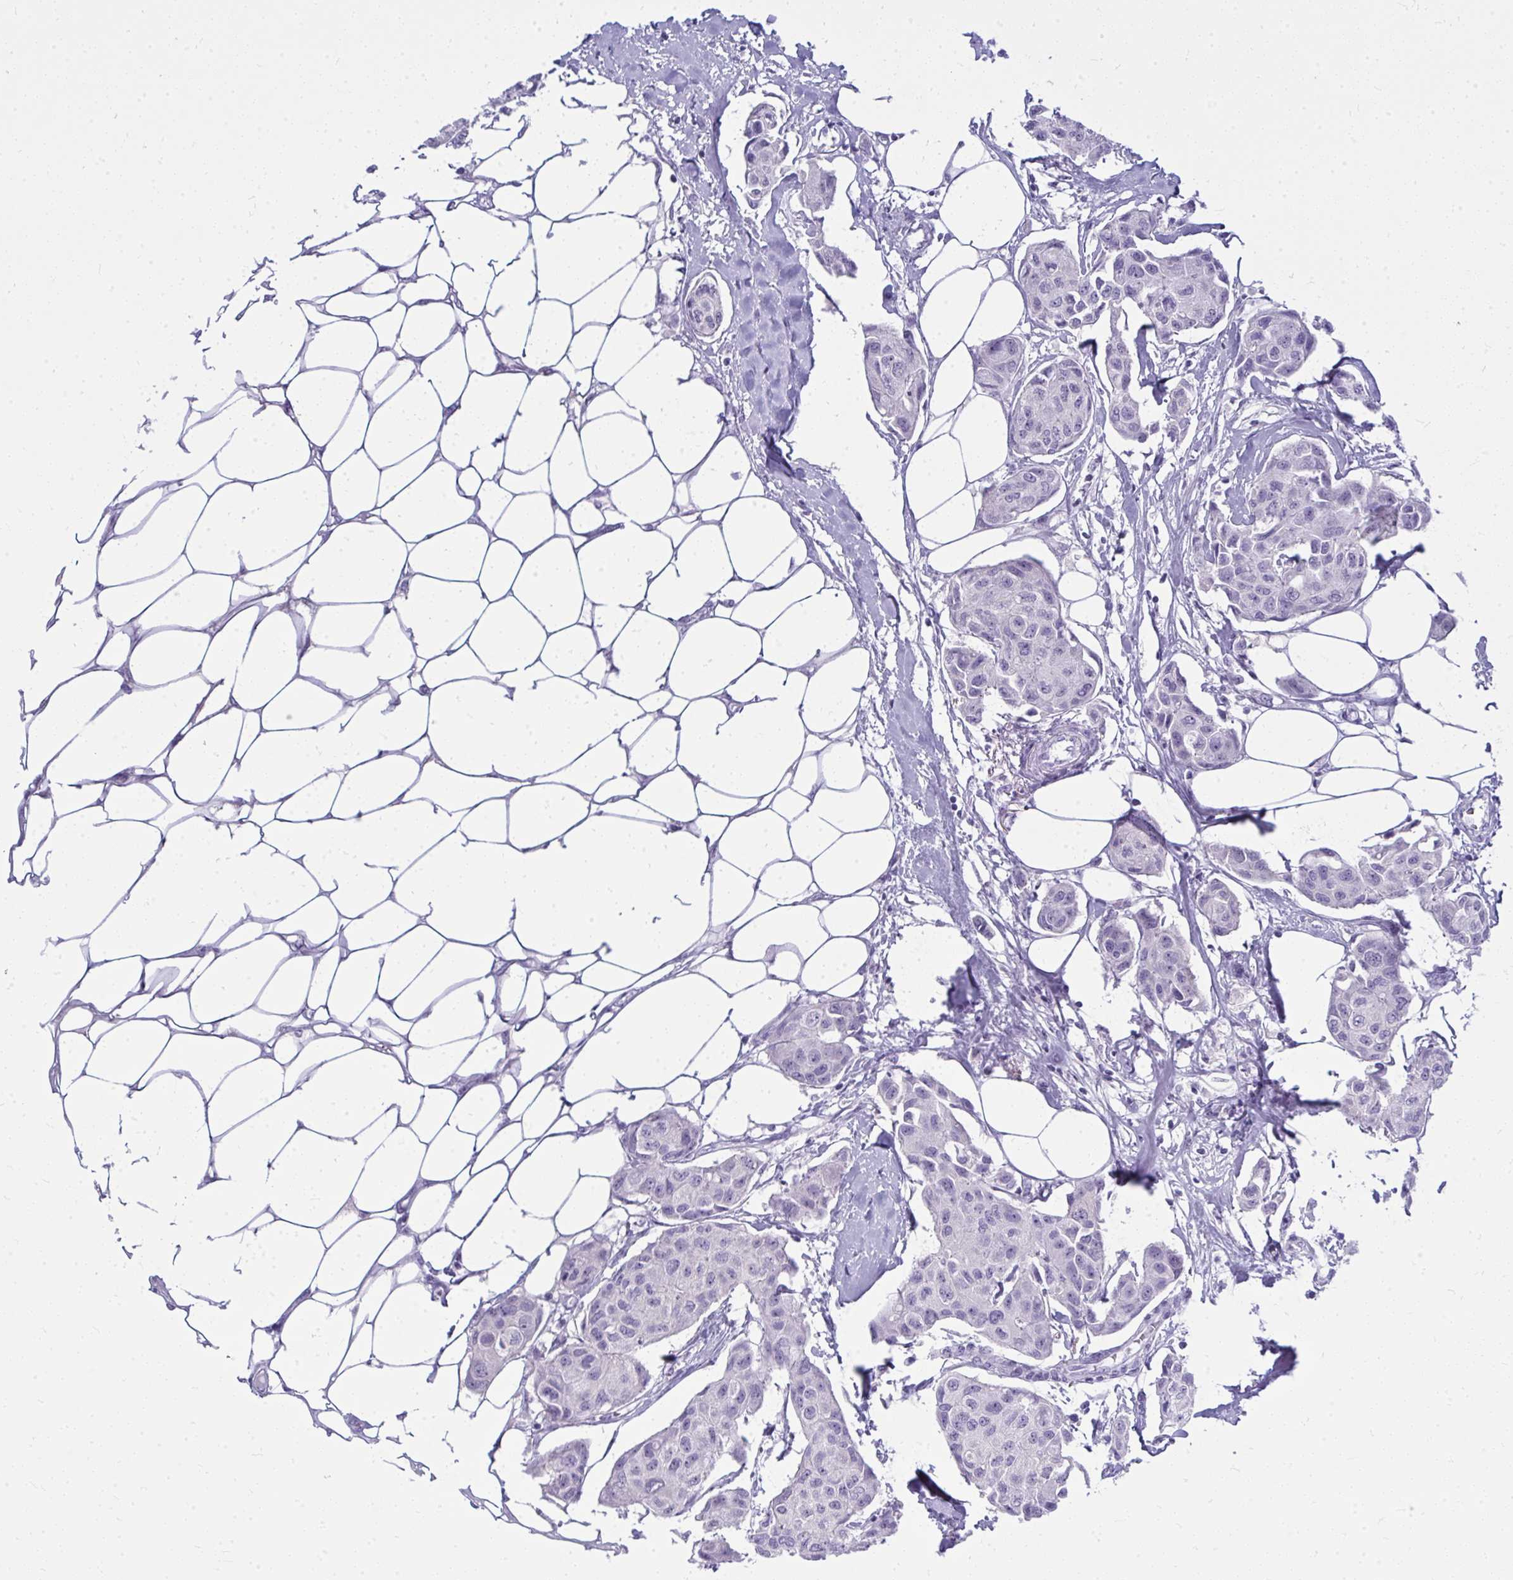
{"staining": {"intensity": "negative", "quantity": "none", "location": "none"}, "tissue": "breast cancer", "cell_type": "Tumor cells", "image_type": "cancer", "snomed": [{"axis": "morphology", "description": "Duct carcinoma"}, {"axis": "topography", "description": "Breast"}, {"axis": "topography", "description": "Lymph node"}], "caption": "Tumor cells are negative for brown protein staining in intraductal carcinoma (breast). (Brightfield microscopy of DAB (3,3'-diaminobenzidine) IHC at high magnification).", "gene": "QDPR", "patient": {"sex": "female", "age": 80}}